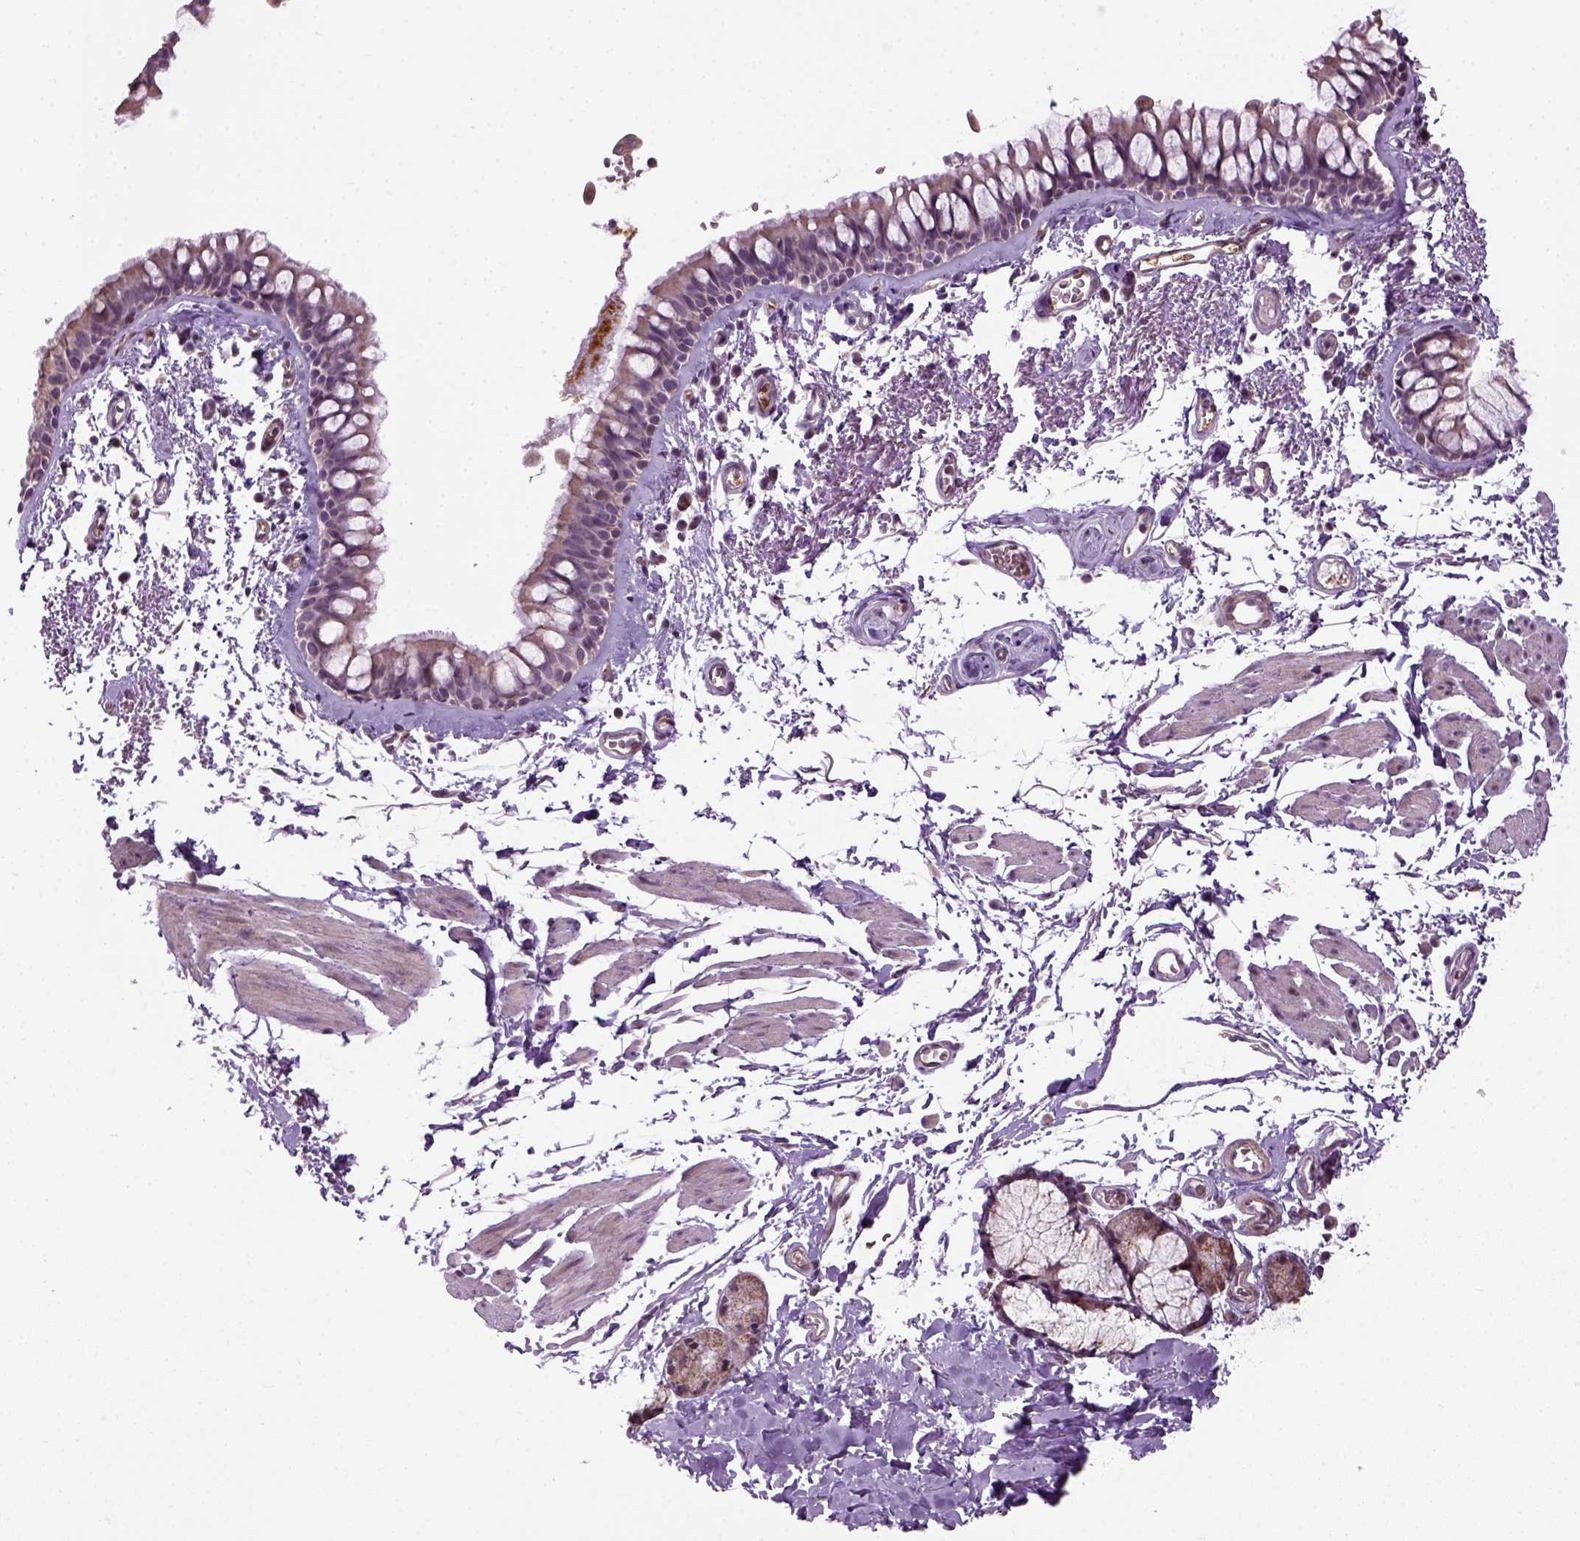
{"staining": {"intensity": "weak", "quantity": "25%-75%", "location": "cytoplasmic/membranous"}, "tissue": "bronchus", "cell_type": "Respiratory epithelial cells", "image_type": "normal", "snomed": [{"axis": "morphology", "description": "Normal tissue, NOS"}, {"axis": "topography", "description": "Cartilage tissue"}, {"axis": "topography", "description": "Bronchus"}], "caption": "Brown immunohistochemical staining in unremarkable bronchus reveals weak cytoplasmic/membranous staining in about 25%-75% of respiratory epithelial cells.", "gene": "XK", "patient": {"sex": "female", "age": 79}}